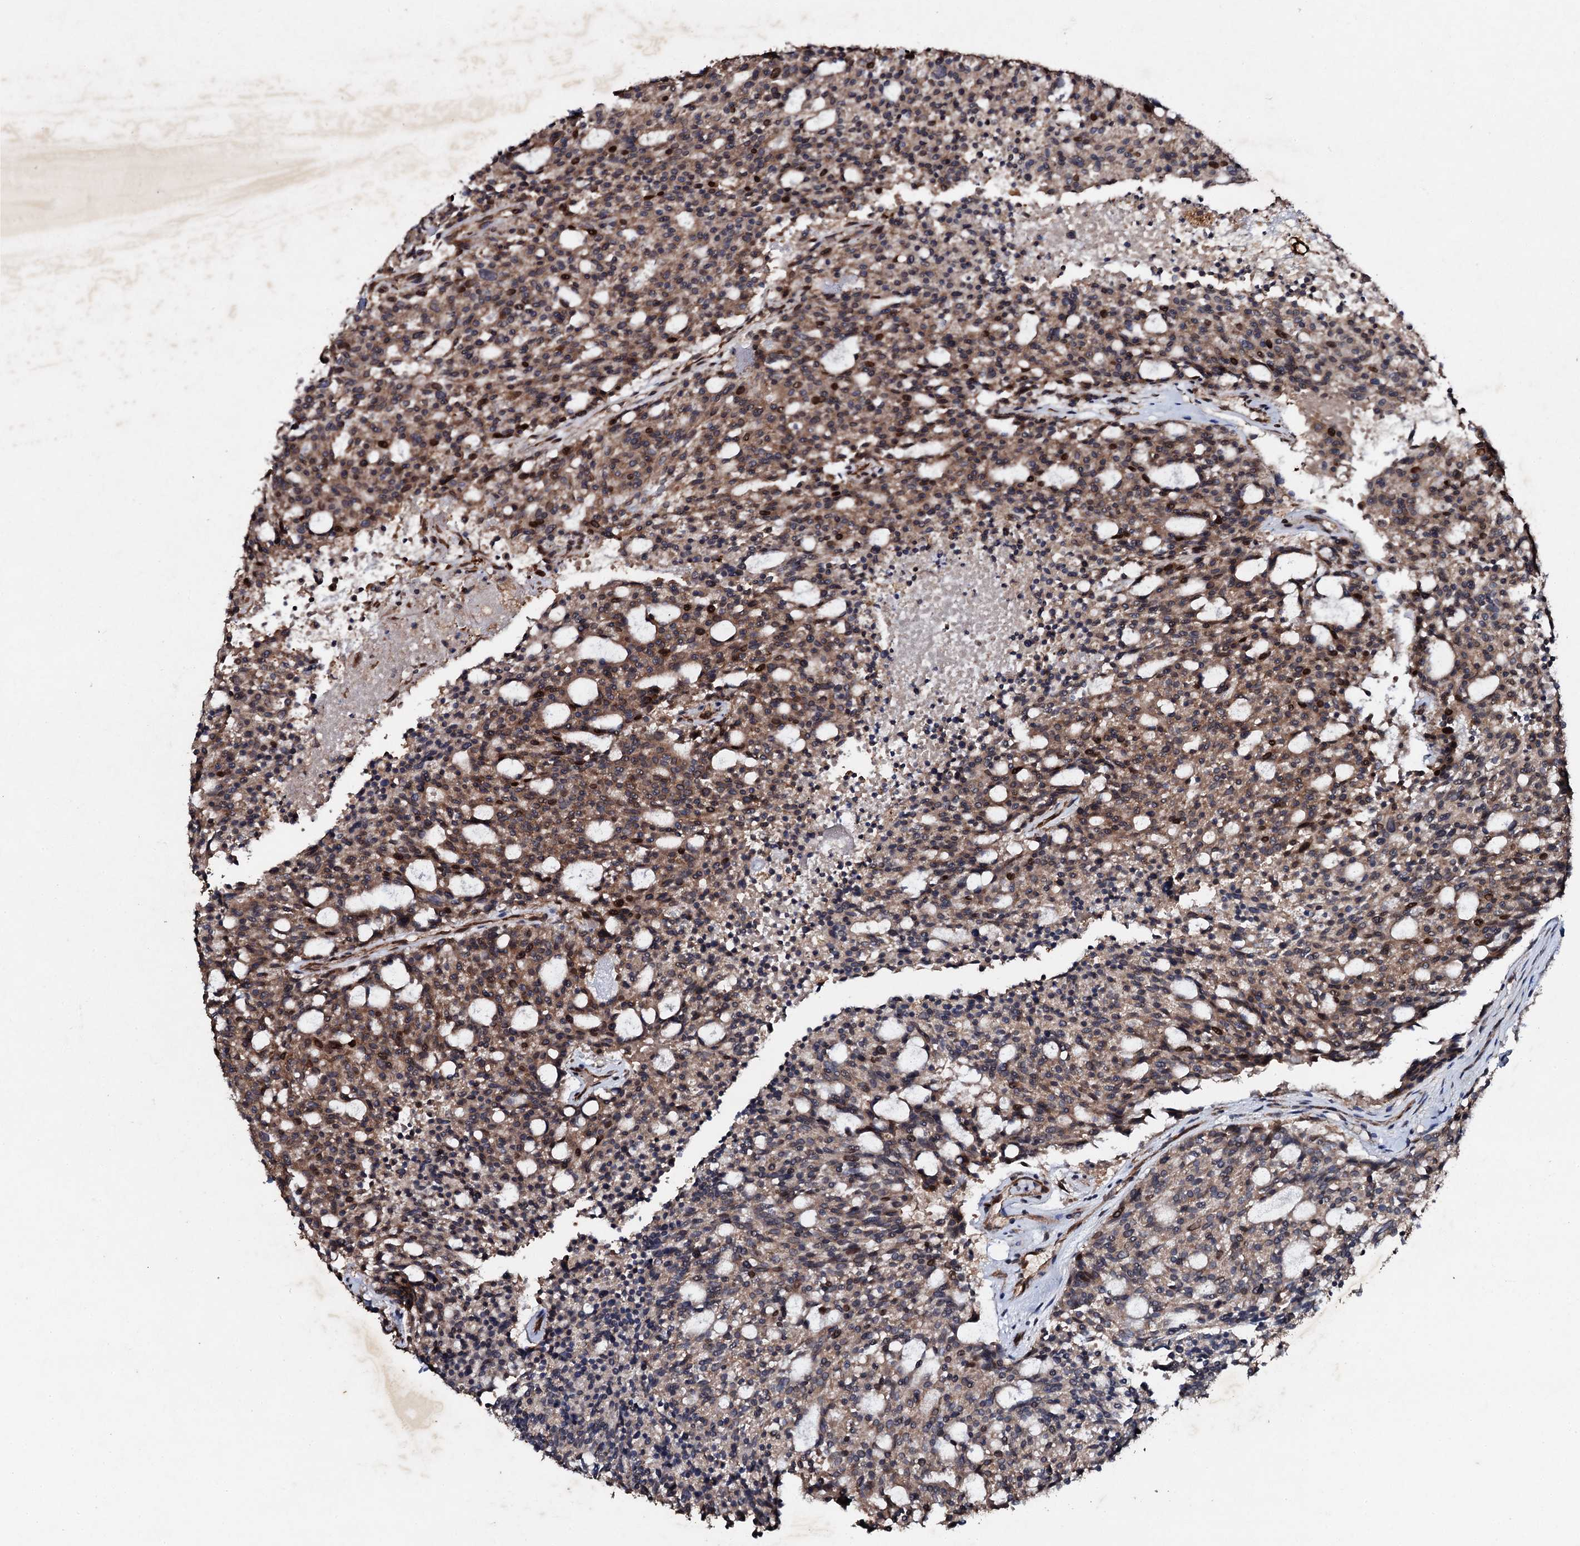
{"staining": {"intensity": "moderate", "quantity": ">75%", "location": "cytoplasmic/membranous"}, "tissue": "carcinoid", "cell_type": "Tumor cells", "image_type": "cancer", "snomed": [{"axis": "morphology", "description": "Carcinoid, malignant, NOS"}, {"axis": "topography", "description": "Pancreas"}], "caption": "Moderate cytoplasmic/membranous positivity for a protein is identified in approximately >75% of tumor cells of carcinoid using immunohistochemistry (IHC).", "gene": "ADAMTS10", "patient": {"sex": "female", "age": 54}}